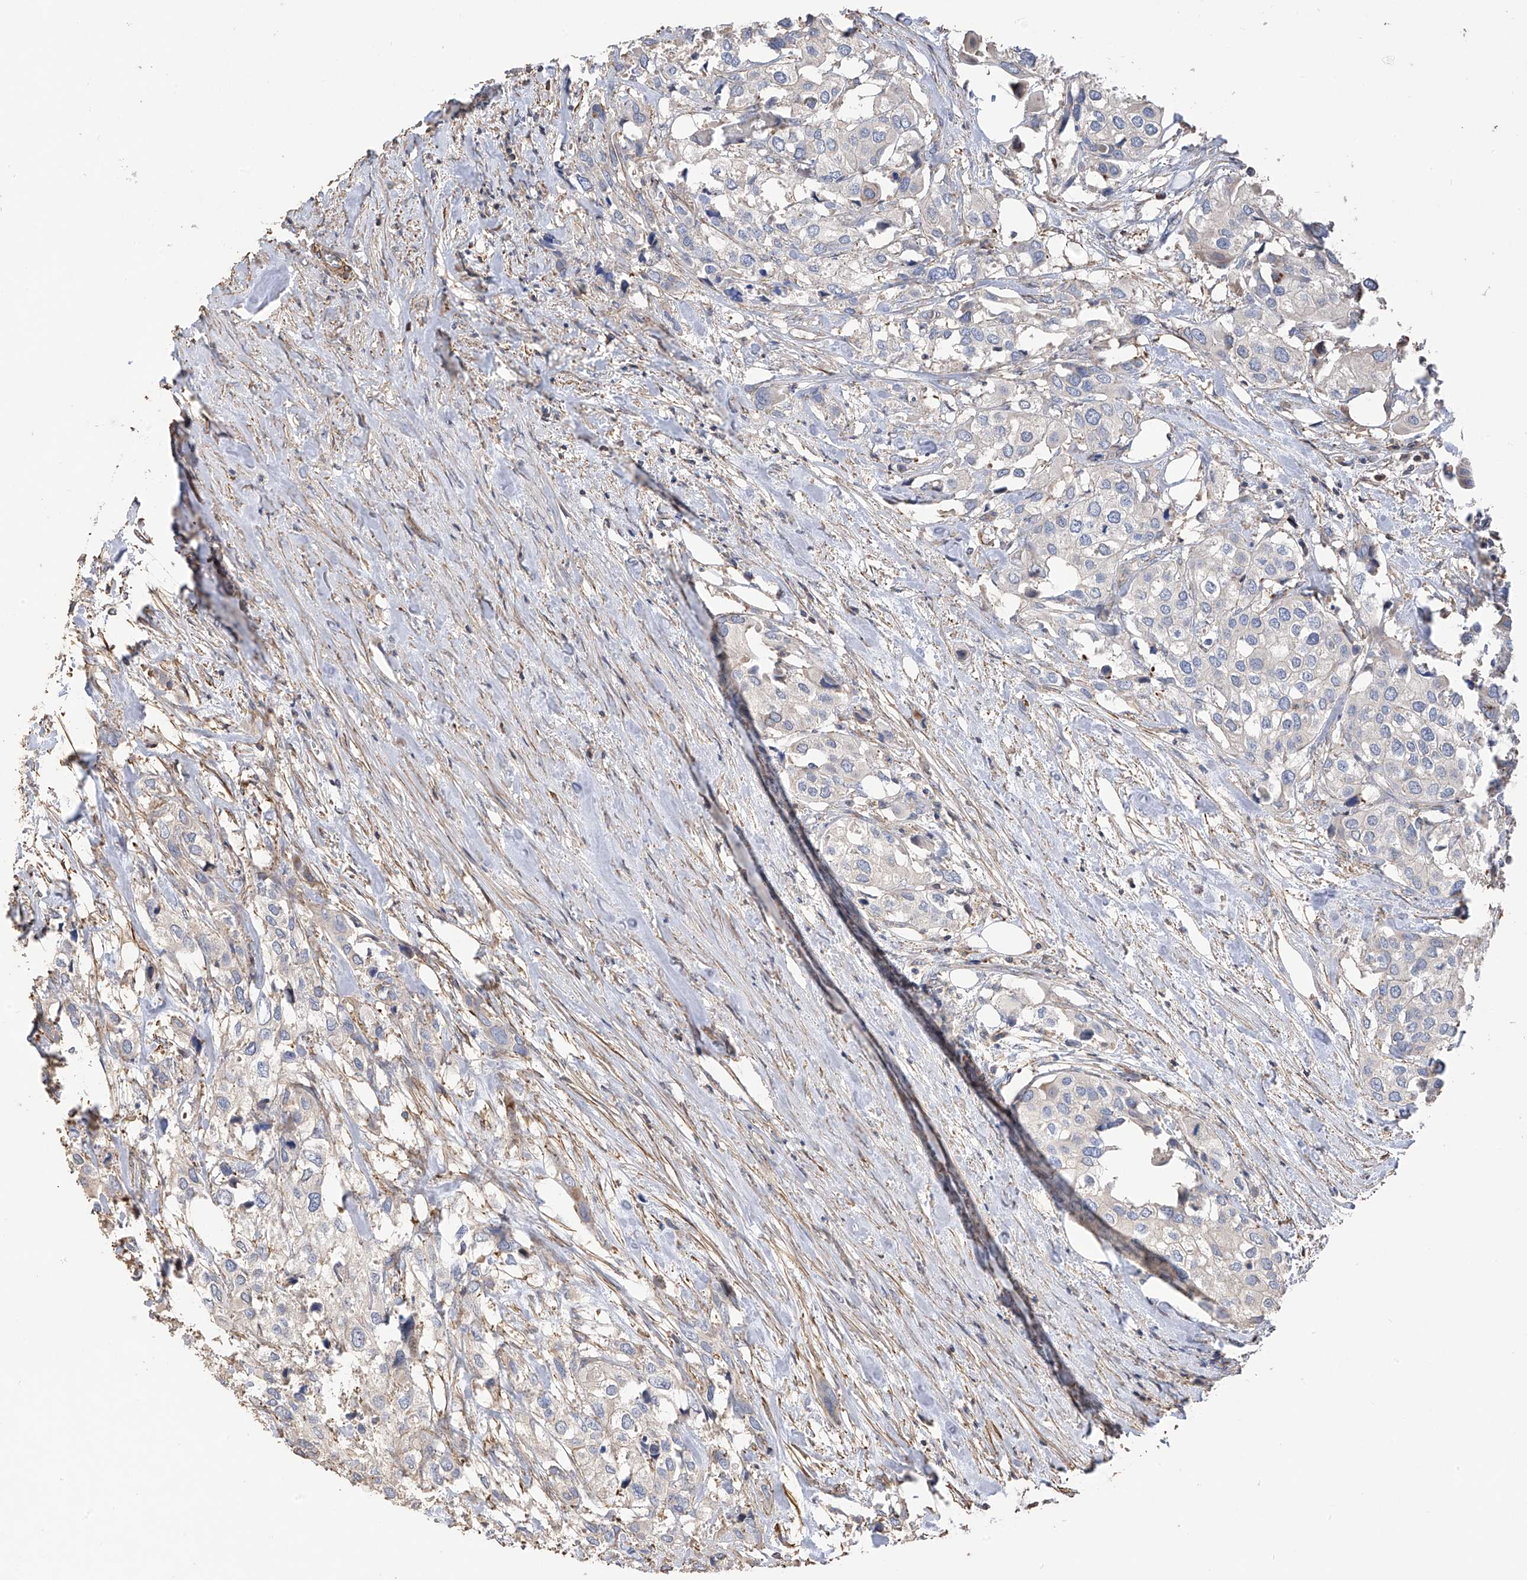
{"staining": {"intensity": "negative", "quantity": "none", "location": "none"}, "tissue": "urothelial cancer", "cell_type": "Tumor cells", "image_type": "cancer", "snomed": [{"axis": "morphology", "description": "Urothelial carcinoma, High grade"}, {"axis": "topography", "description": "Urinary bladder"}], "caption": "Immunohistochemistry (IHC) micrograph of neoplastic tissue: high-grade urothelial carcinoma stained with DAB (3,3'-diaminobenzidine) reveals no significant protein positivity in tumor cells.", "gene": "SLC43A3", "patient": {"sex": "male", "age": 64}}